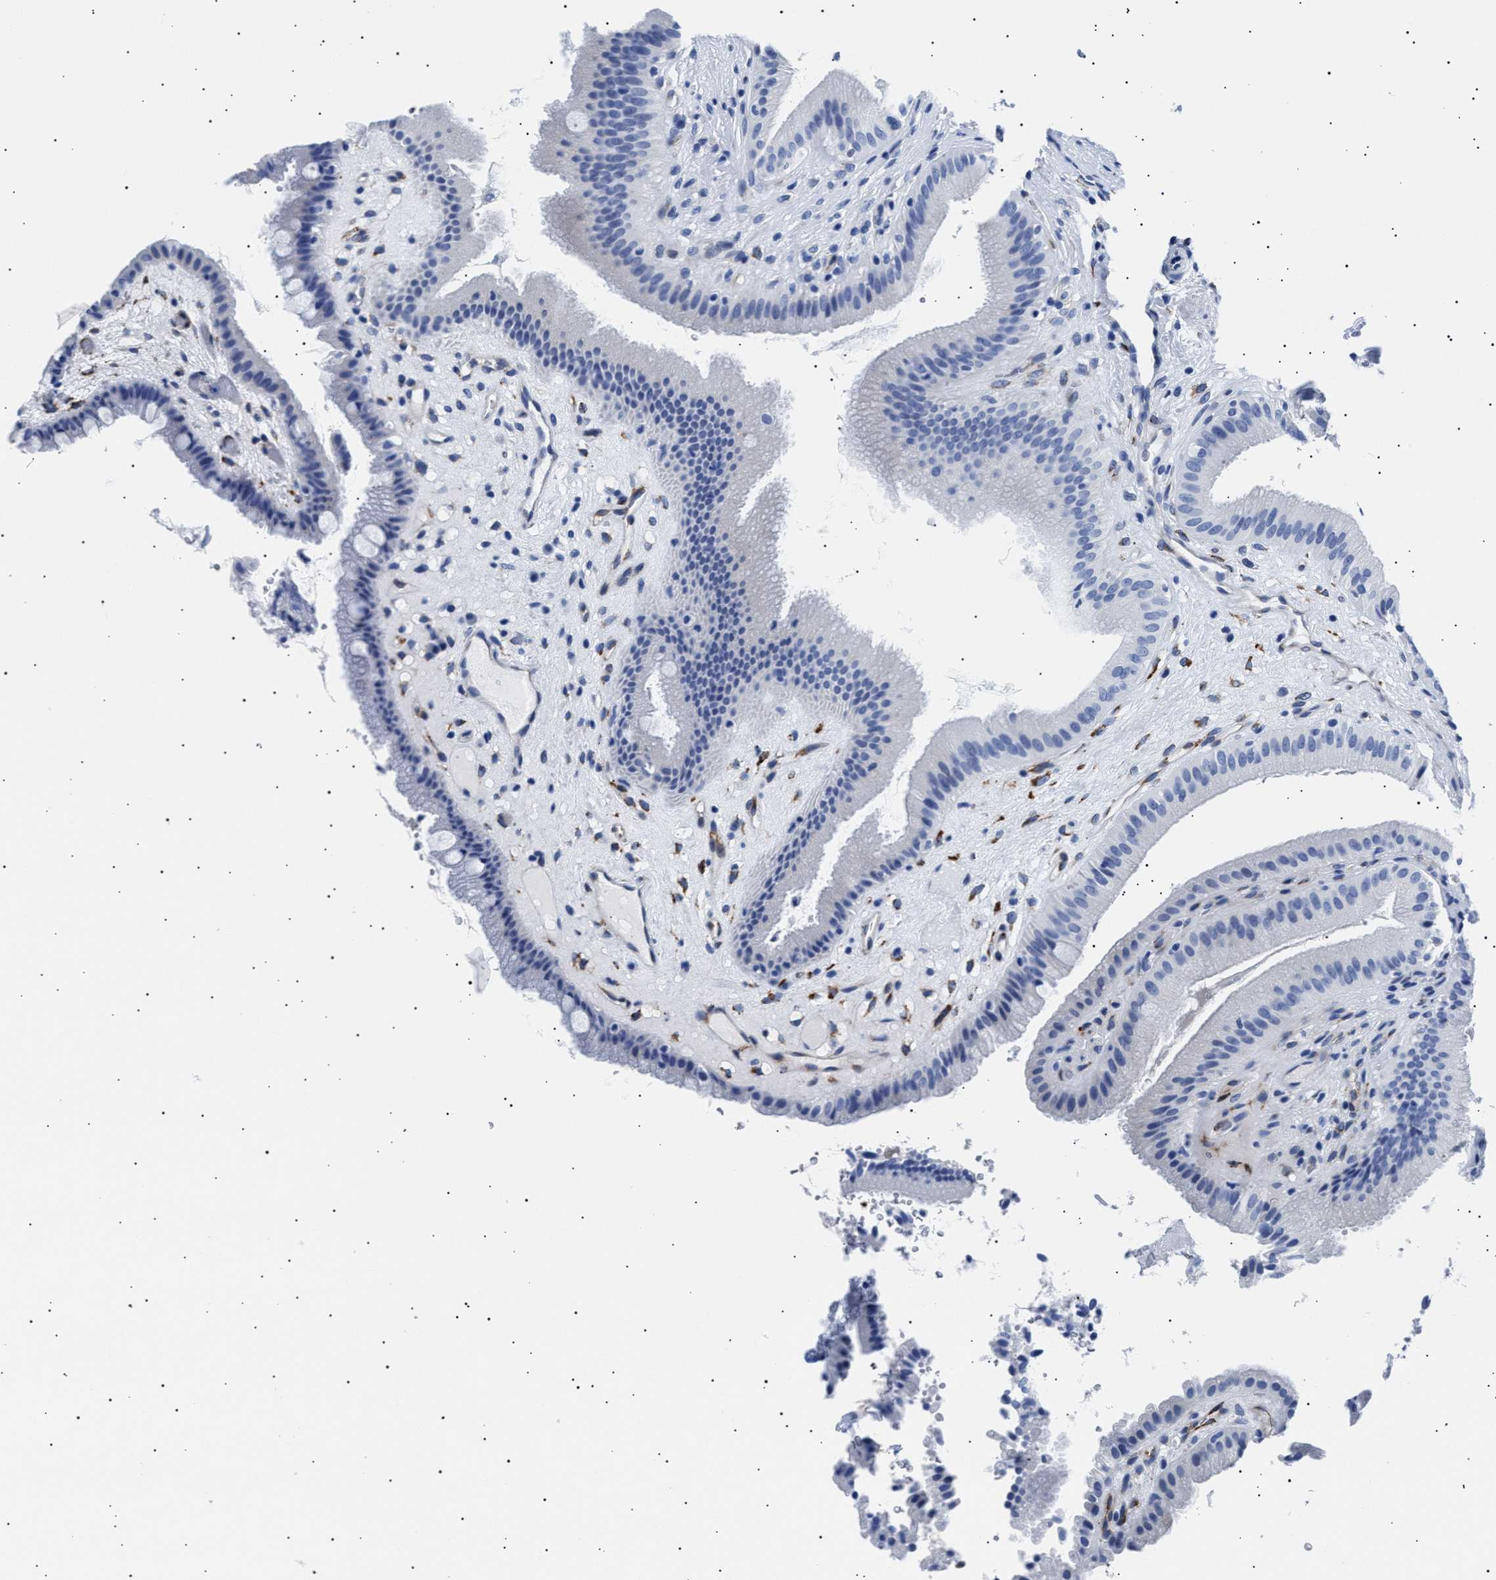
{"staining": {"intensity": "negative", "quantity": "none", "location": "none"}, "tissue": "gallbladder", "cell_type": "Glandular cells", "image_type": "normal", "snomed": [{"axis": "morphology", "description": "Normal tissue, NOS"}, {"axis": "topography", "description": "Gallbladder"}], "caption": "Immunohistochemistry (IHC) of unremarkable gallbladder reveals no staining in glandular cells. (Brightfield microscopy of DAB immunohistochemistry at high magnification).", "gene": "HEMGN", "patient": {"sex": "male", "age": 49}}